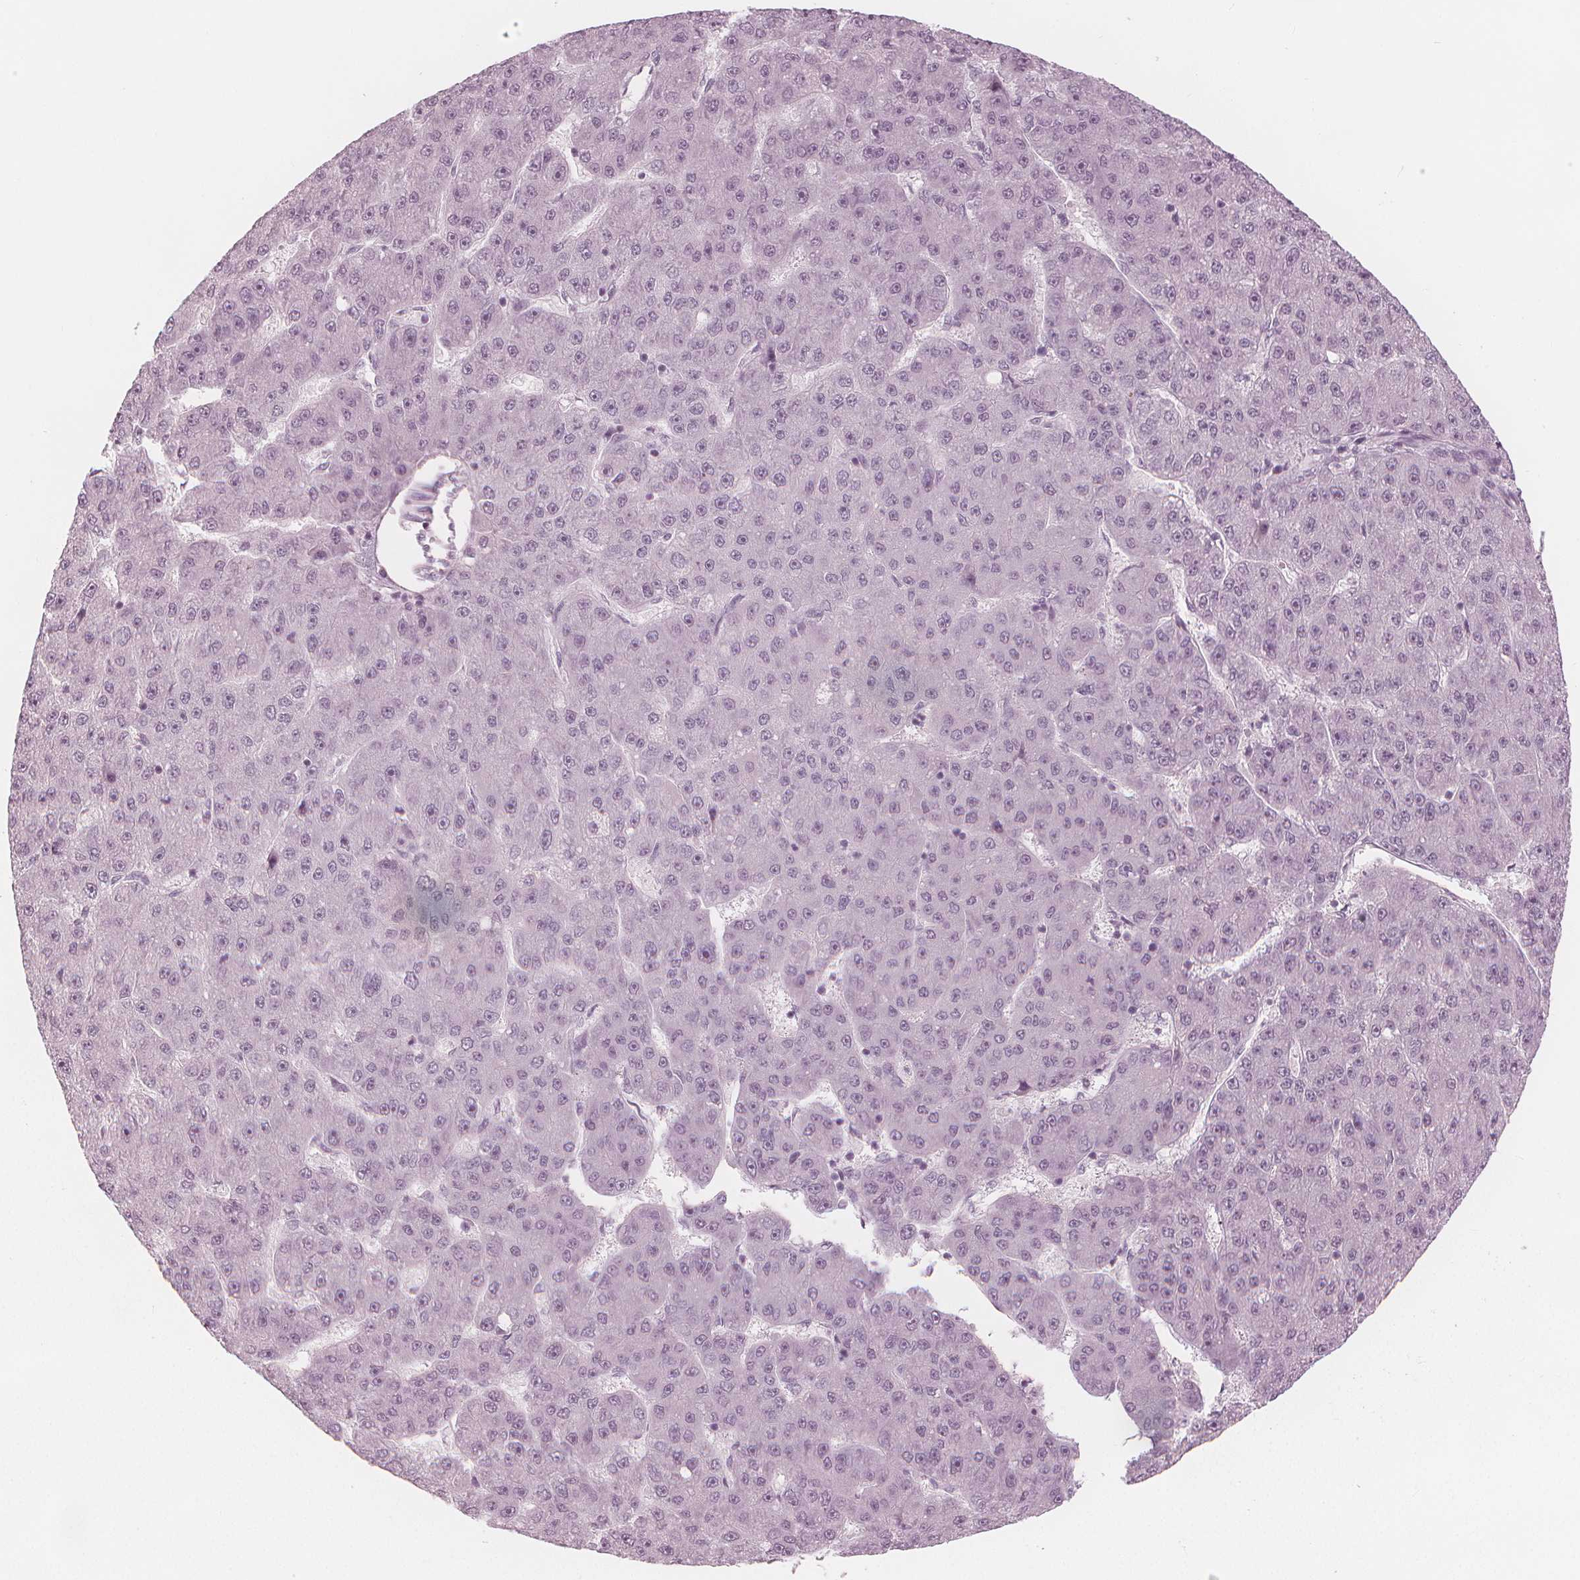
{"staining": {"intensity": "negative", "quantity": "none", "location": "none"}, "tissue": "liver cancer", "cell_type": "Tumor cells", "image_type": "cancer", "snomed": [{"axis": "morphology", "description": "Carcinoma, Hepatocellular, NOS"}, {"axis": "topography", "description": "Liver"}], "caption": "DAB (3,3'-diaminobenzidine) immunohistochemical staining of human hepatocellular carcinoma (liver) exhibits no significant positivity in tumor cells. (DAB (3,3'-diaminobenzidine) IHC, high magnification).", "gene": "PAEP", "patient": {"sex": "male", "age": 67}}